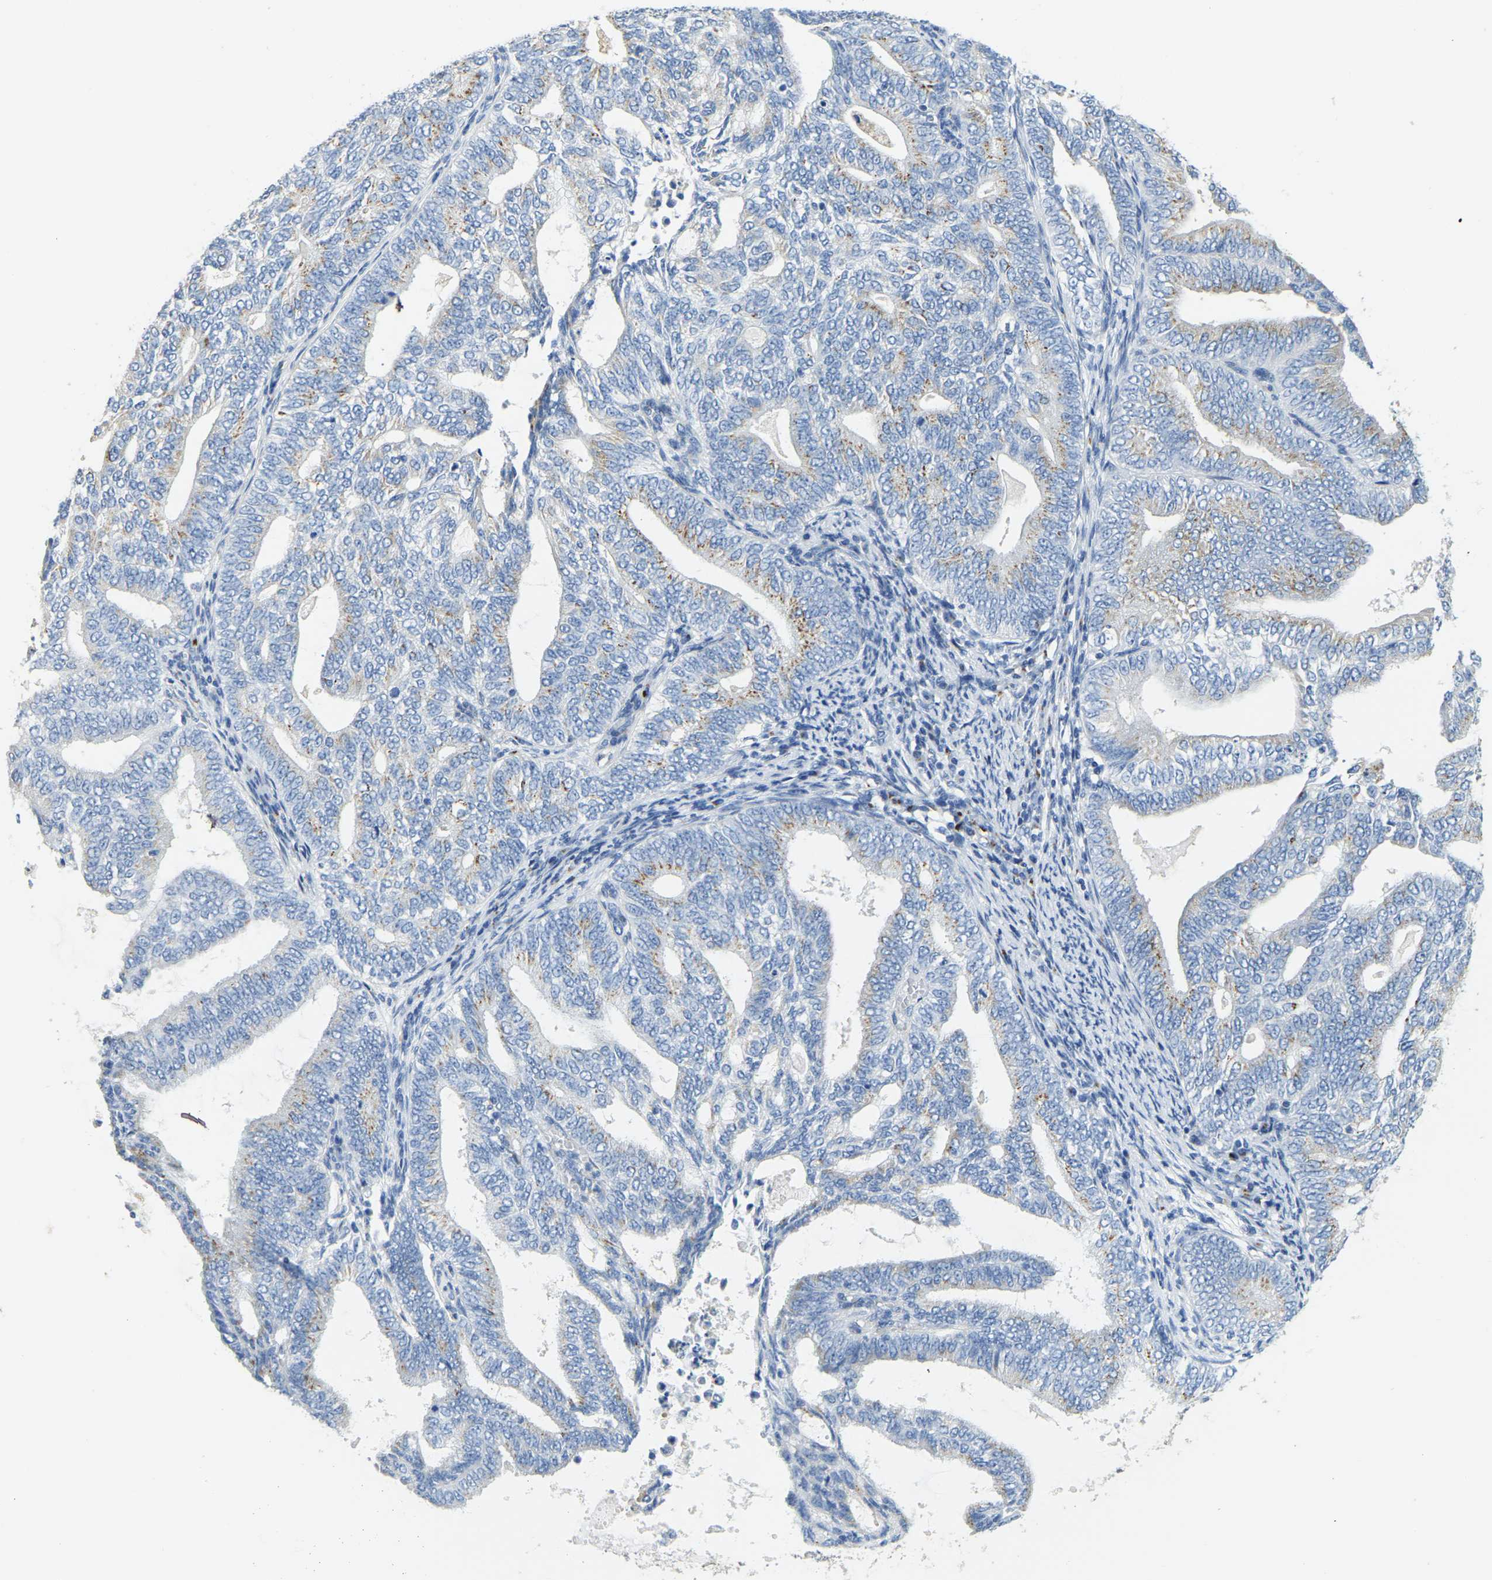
{"staining": {"intensity": "weak", "quantity": "25%-75%", "location": "cytoplasmic/membranous"}, "tissue": "endometrial cancer", "cell_type": "Tumor cells", "image_type": "cancer", "snomed": [{"axis": "morphology", "description": "Adenocarcinoma, NOS"}, {"axis": "topography", "description": "Endometrium"}], "caption": "Human endometrial cancer stained for a protein (brown) displays weak cytoplasmic/membranous positive expression in about 25%-75% of tumor cells.", "gene": "FAM174A", "patient": {"sex": "female", "age": 58}}